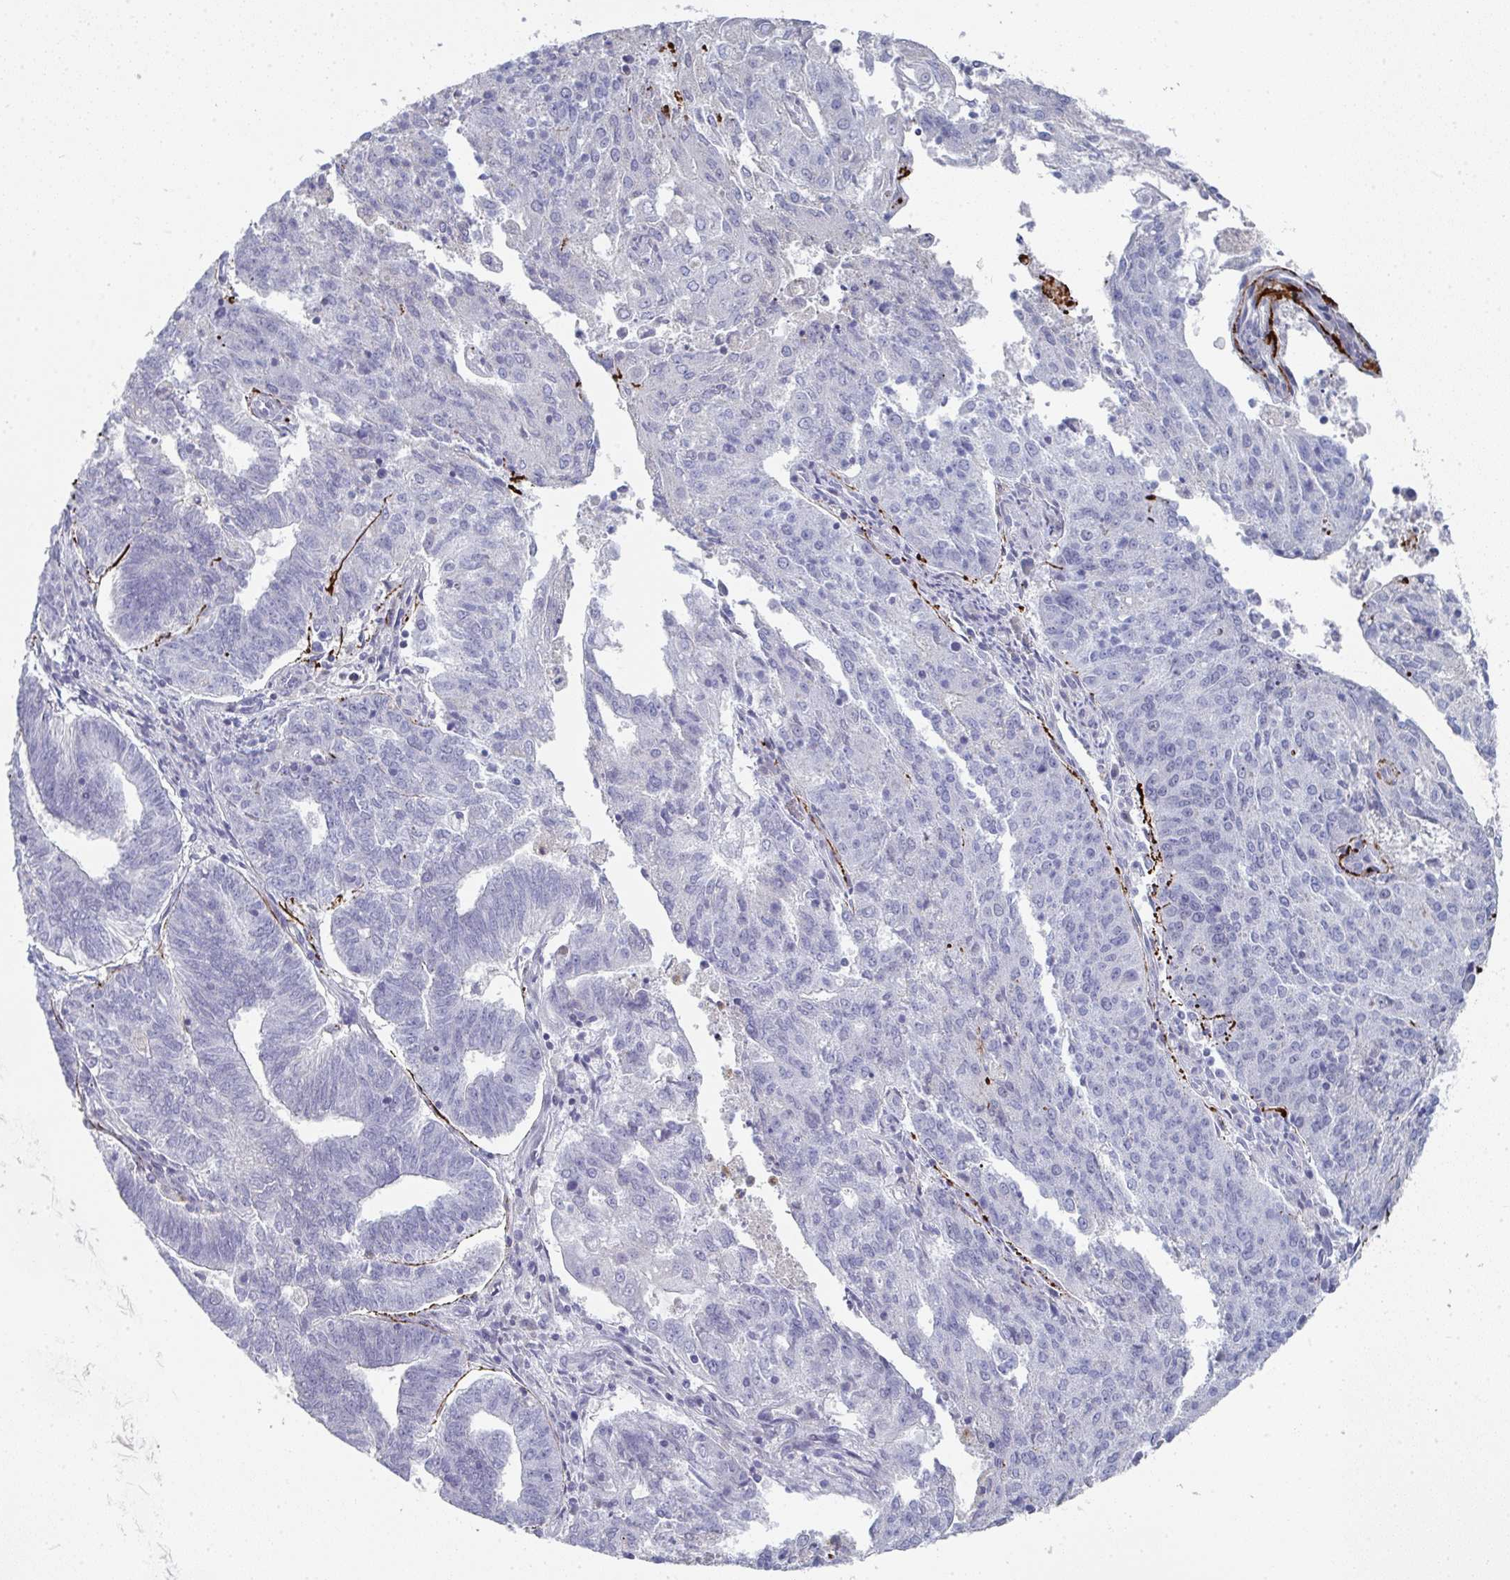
{"staining": {"intensity": "negative", "quantity": "none", "location": "none"}, "tissue": "endometrial cancer", "cell_type": "Tumor cells", "image_type": "cancer", "snomed": [{"axis": "morphology", "description": "Adenocarcinoma, NOS"}, {"axis": "topography", "description": "Endometrium"}], "caption": "This is an immunohistochemistry photomicrograph of human endometrial cancer (adenocarcinoma). There is no staining in tumor cells.", "gene": "A1CF", "patient": {"sex": "female", "age": 82}}